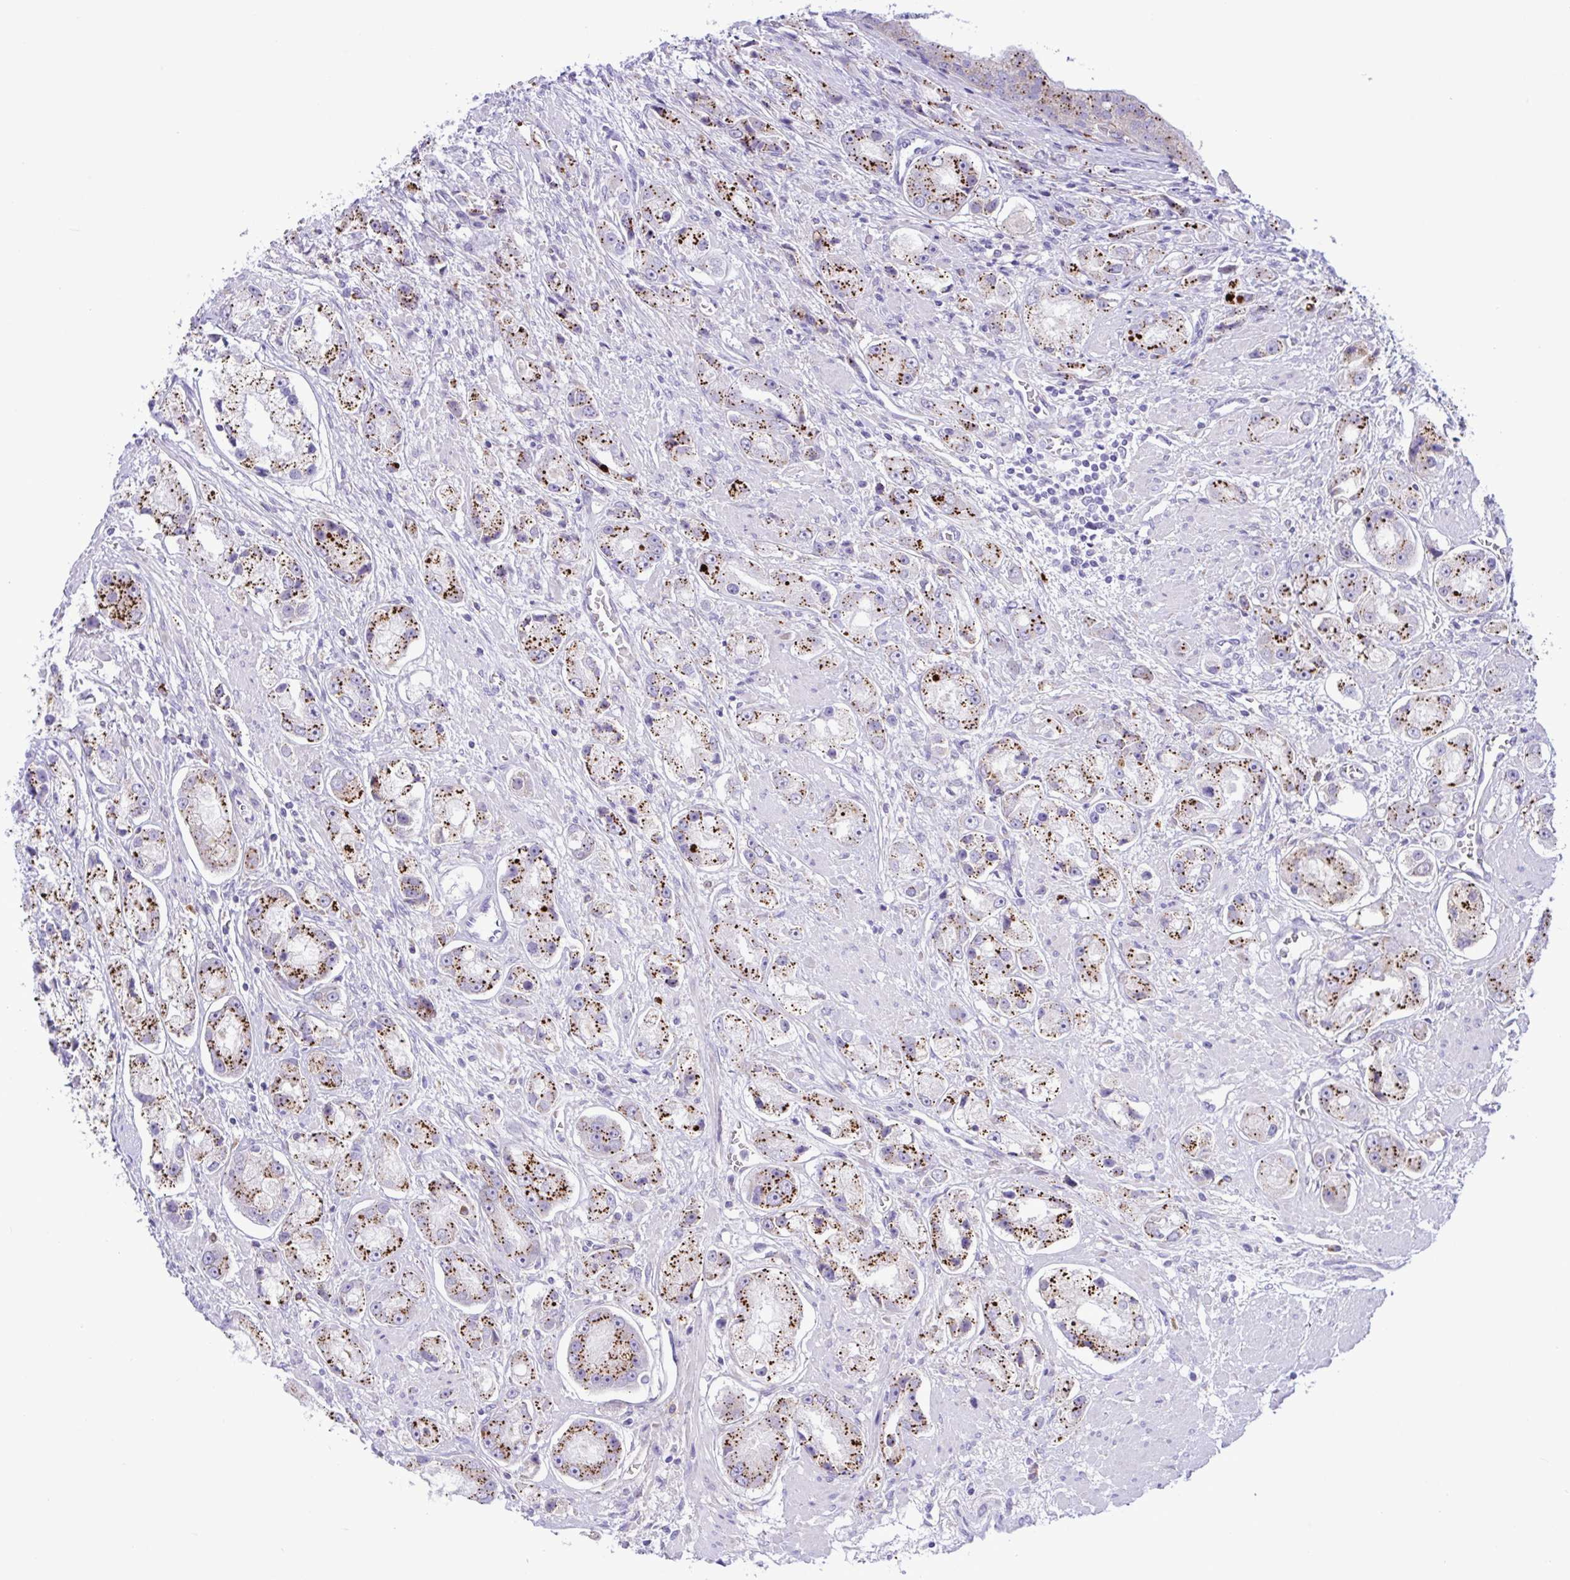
{"staining": {"intensity": "strong", "quantity": ">75%", "location": "cytoplasmic/membranous"}, "tissue": "prostate cancer", "cell_type": "Tumor cells", "image_type": "cancer", "snomed": [{"axis": "morphology", "description": "Adenocarcinoma, High grade"}, {"axis": "topography", "description": "Prostate"}], "caption": "IHC histopathology image of prostate cancer (high-grade adenocarcinoma) stained for a protein (brown), which shows high levels of strong cytoplasmic/membranous staining in about >75% of tumor cells.", "gene": "SREBF1", "patient": {"sex": "male", "age": 67}}